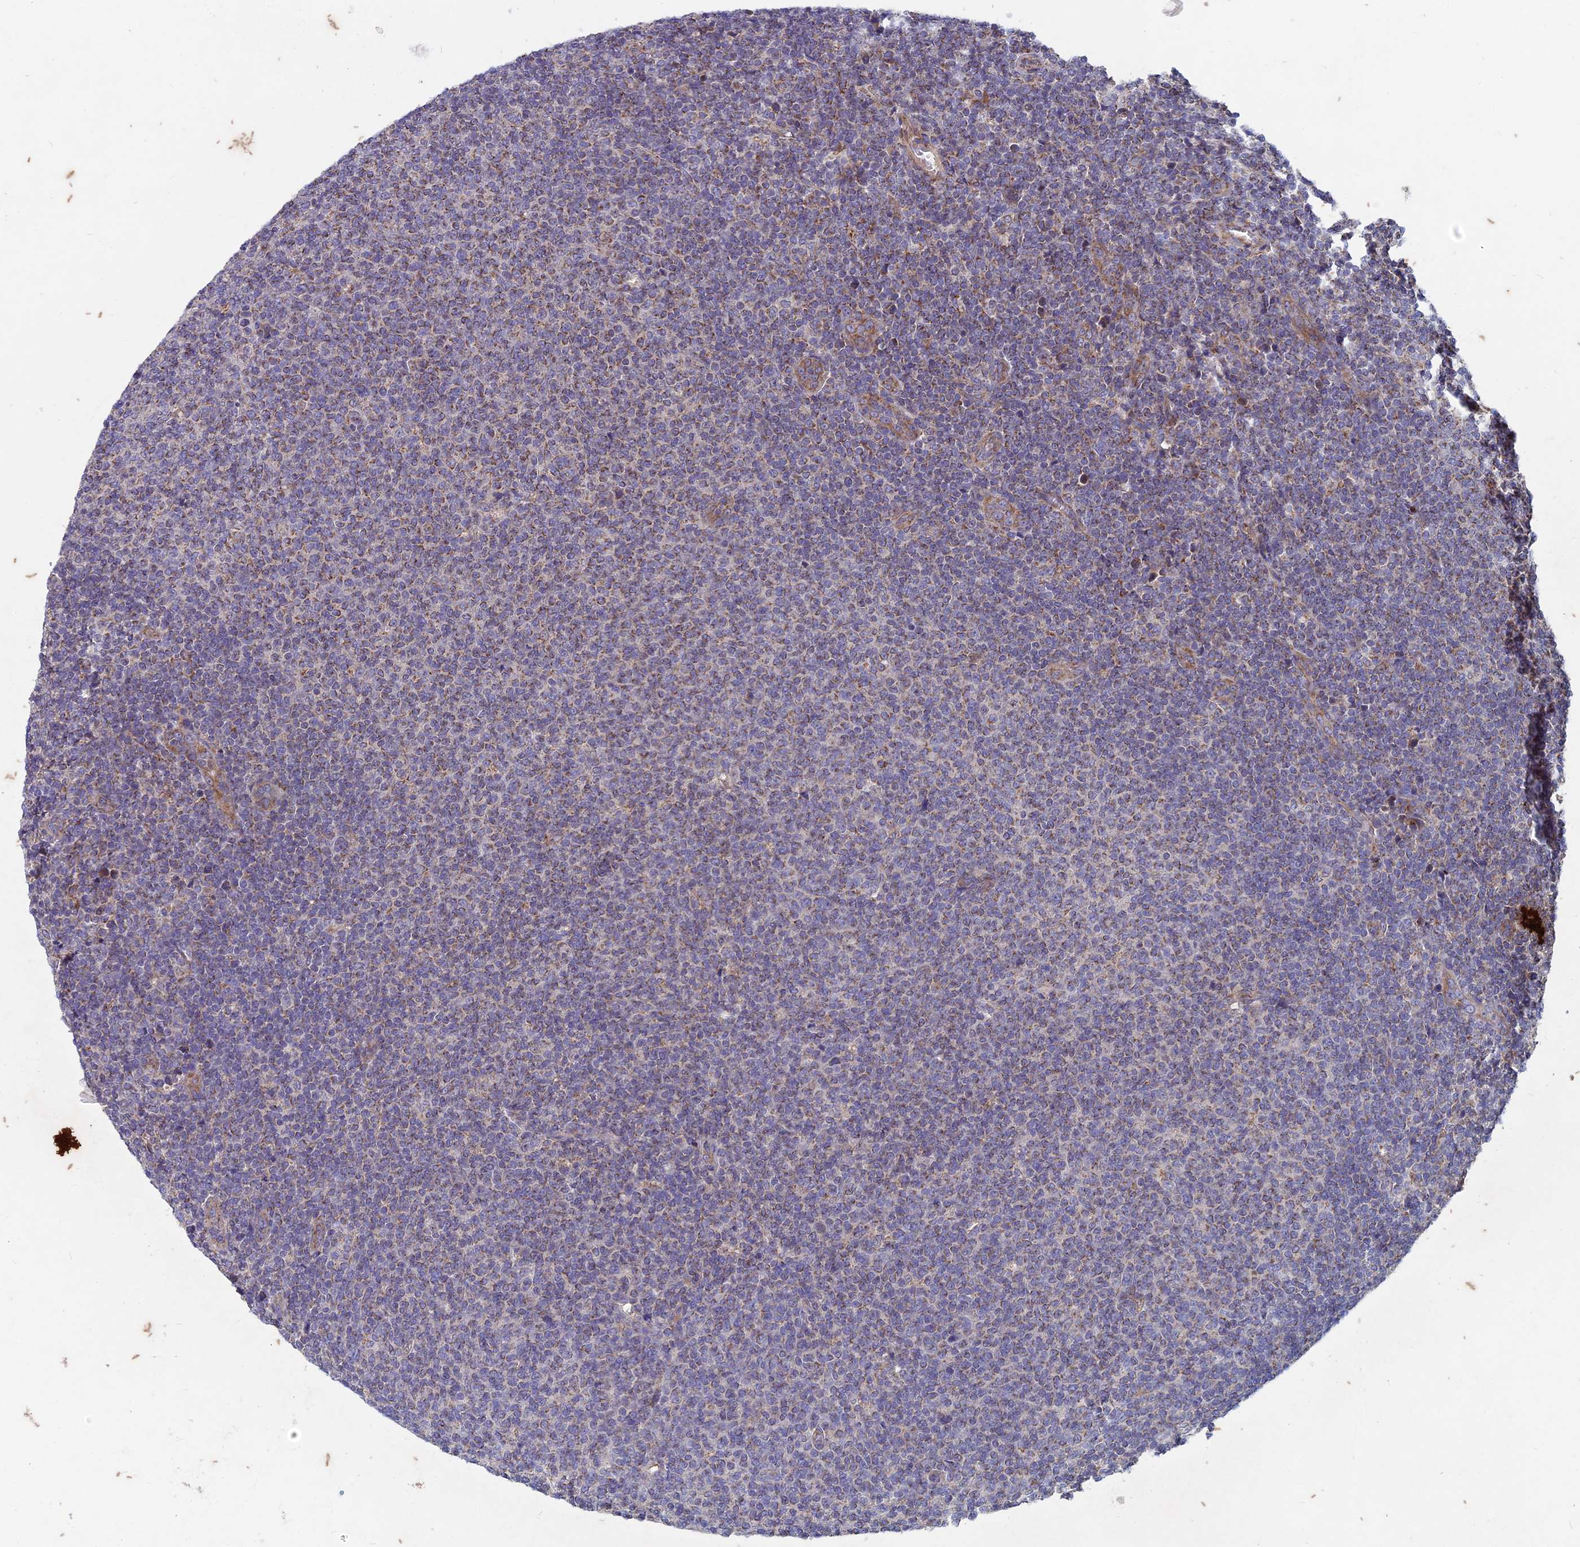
{"staining": {"intensity": "weak", "quantity": "25%-75%", "location": "cytoplasmic/membranous"}, "tissue": "lymphoma", "cell_type": "Tumor cells", "image_type": "cancer", "snomed": [{"axis": "morphology", "description": "Malignant lymphoma, non-Hodgkin's type, Low grade"}, {"axis": "topography", "description": "Lymph node"}], "caption": "An immunohistochemistry (IHC) histopathology image of neoplastic tissue is shown. Protein staining in brown highlights weak cytoplasmic/membranous positivity in low-grade malignant lymphoma, non-Hodgkin's type within tumor cells.", "gene": "AP4S1", "patient": {"sex": "male", "age": 66}}